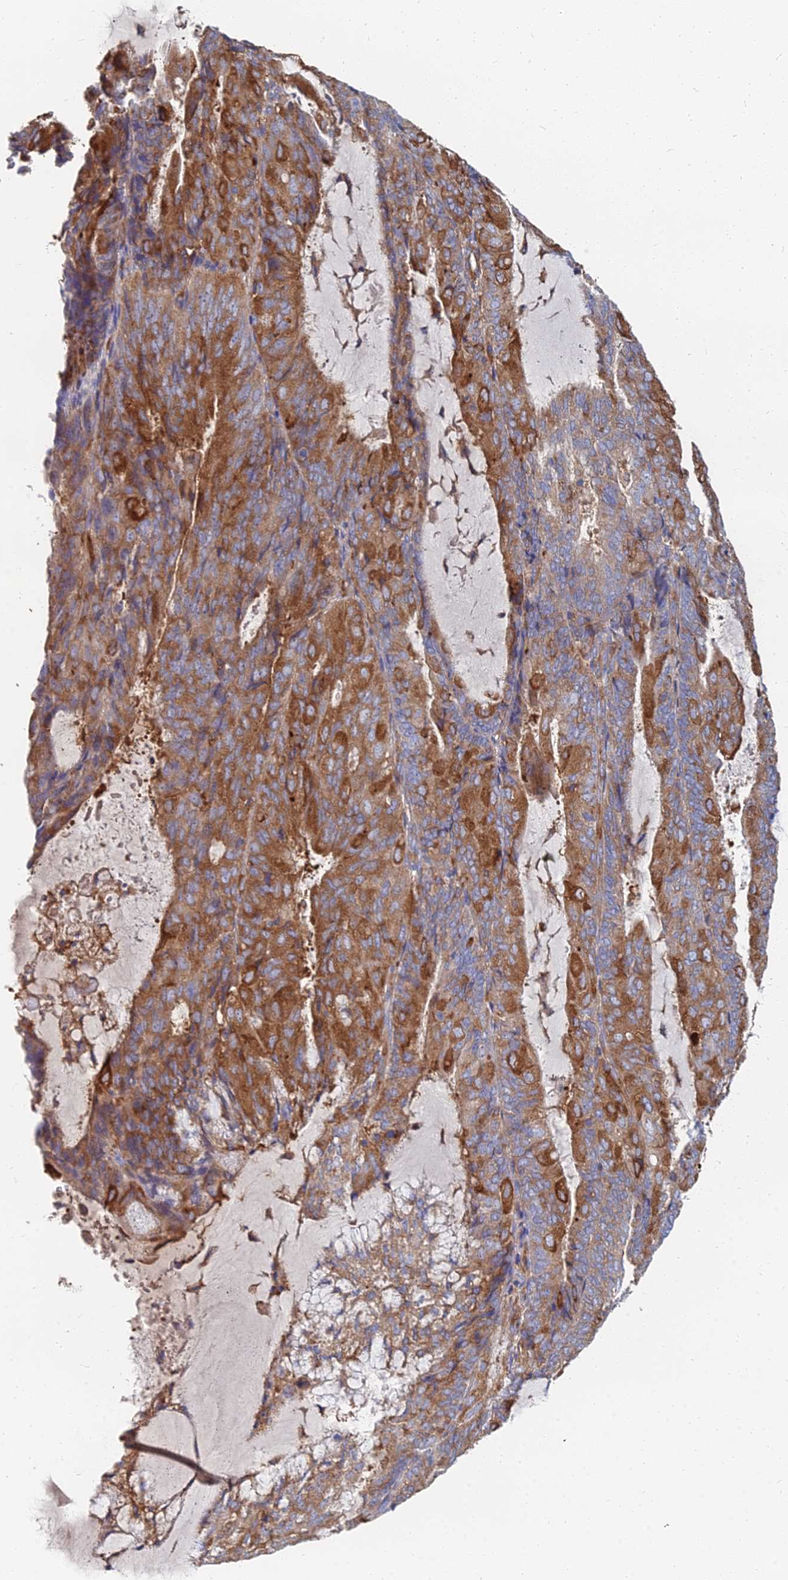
{"staining": {"intensity": "moderate", "quantity": ">75%", "location": "cytoplasmic/membranous"}, "tissue": "endometrial cancer", "cell_type": "Tumor cells", "image_type": "cancer", "snomed": [{"axis": "morphology", "description": "Adenocarcinoma, NOS"}, {"axis": "topography", "description": "Endometrium"}], "caption": "IHC (DAB) staining of human endometrial adenocarcinoma exhibits moderate cytoplasmic/membranous protein expression in approximately >75% of tumor cells.", "gene": "GPR42", "patient": {"sex": "female", "age": 81}}